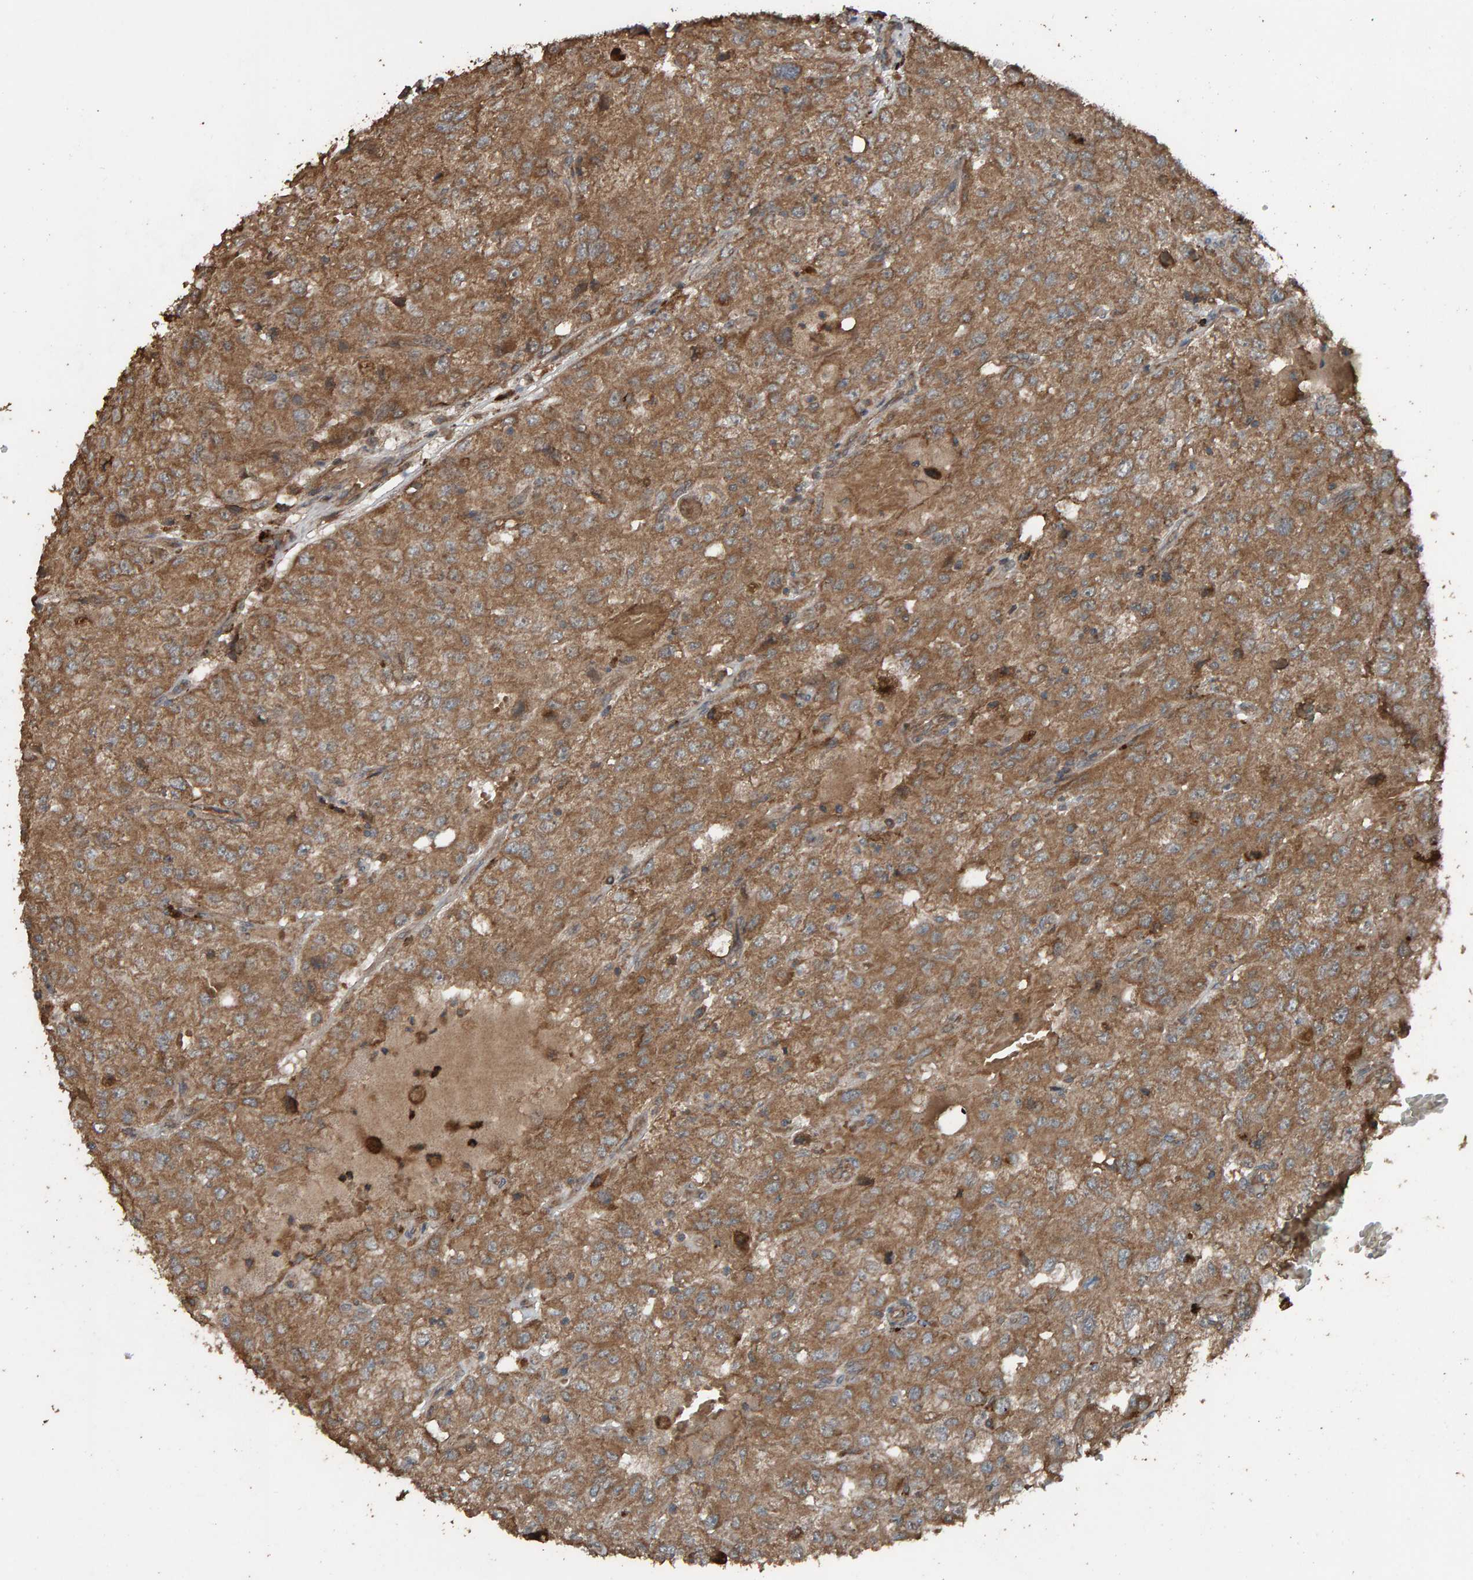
{"staining": {"intensity": "moderate", "quantity": ">75%", "location": "cytoplasmic/membranous"}, "tissue": "renal cancer", "cell_type": "Tumor cells", "image_type": "cancer", "snomed": [{"axis": "morphology", "description": "Adenocarcinoma, NOS"}, {"axis": "topography", "description": "Kidney"}], "caption": "Immunohistochemical staining of renal cancer (adenocarcinoma) shows moderate cytoplasmic/membranous protein positivity in about >75% of tumor cells.", "gene": "DUS1L", "patient": {"sex": "female", "age": 54}}